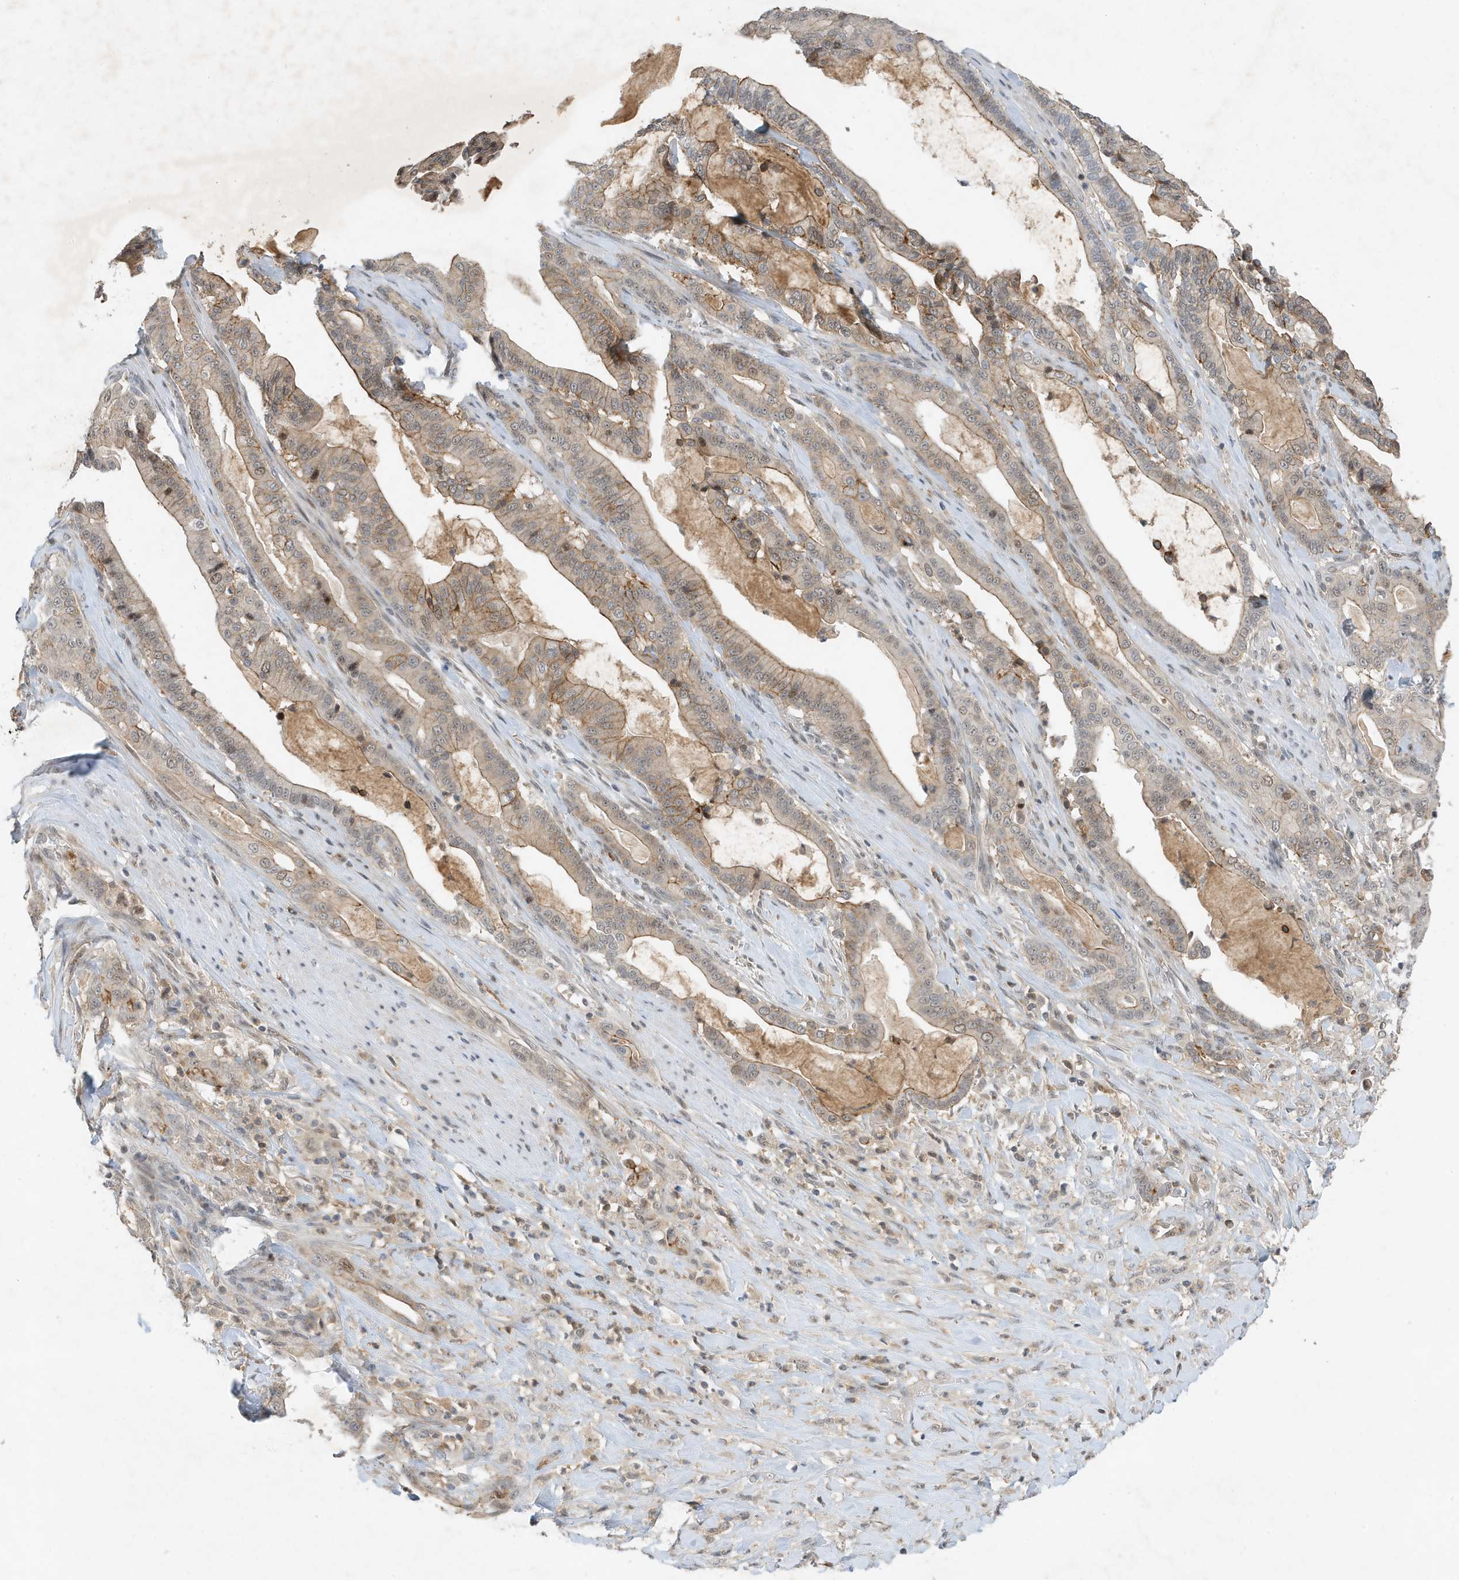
{"staining": {"intensity": "weak", "quantity": "25%-75%", "location": "cytoplasmic/membranous,nuclear"}, "tissue": "pancreatic cancer", "cell_type": "Tumor cells", "image_type": "cancer", "snomed": [{"axis": "morphology", "description": "Adenocarcinoma, NOS"}, {"axis": "topography", "description": "Pancreas"}], "caption": "Immunohistochemical staining of human adenocarcinoma (pancreatic) shows weak cytoplasmic/membranous and nuclear protein staining in about 25%-75% of tumor cells.", "gene": "MAST3", "patient": {"sex": "male", "age": 63}}